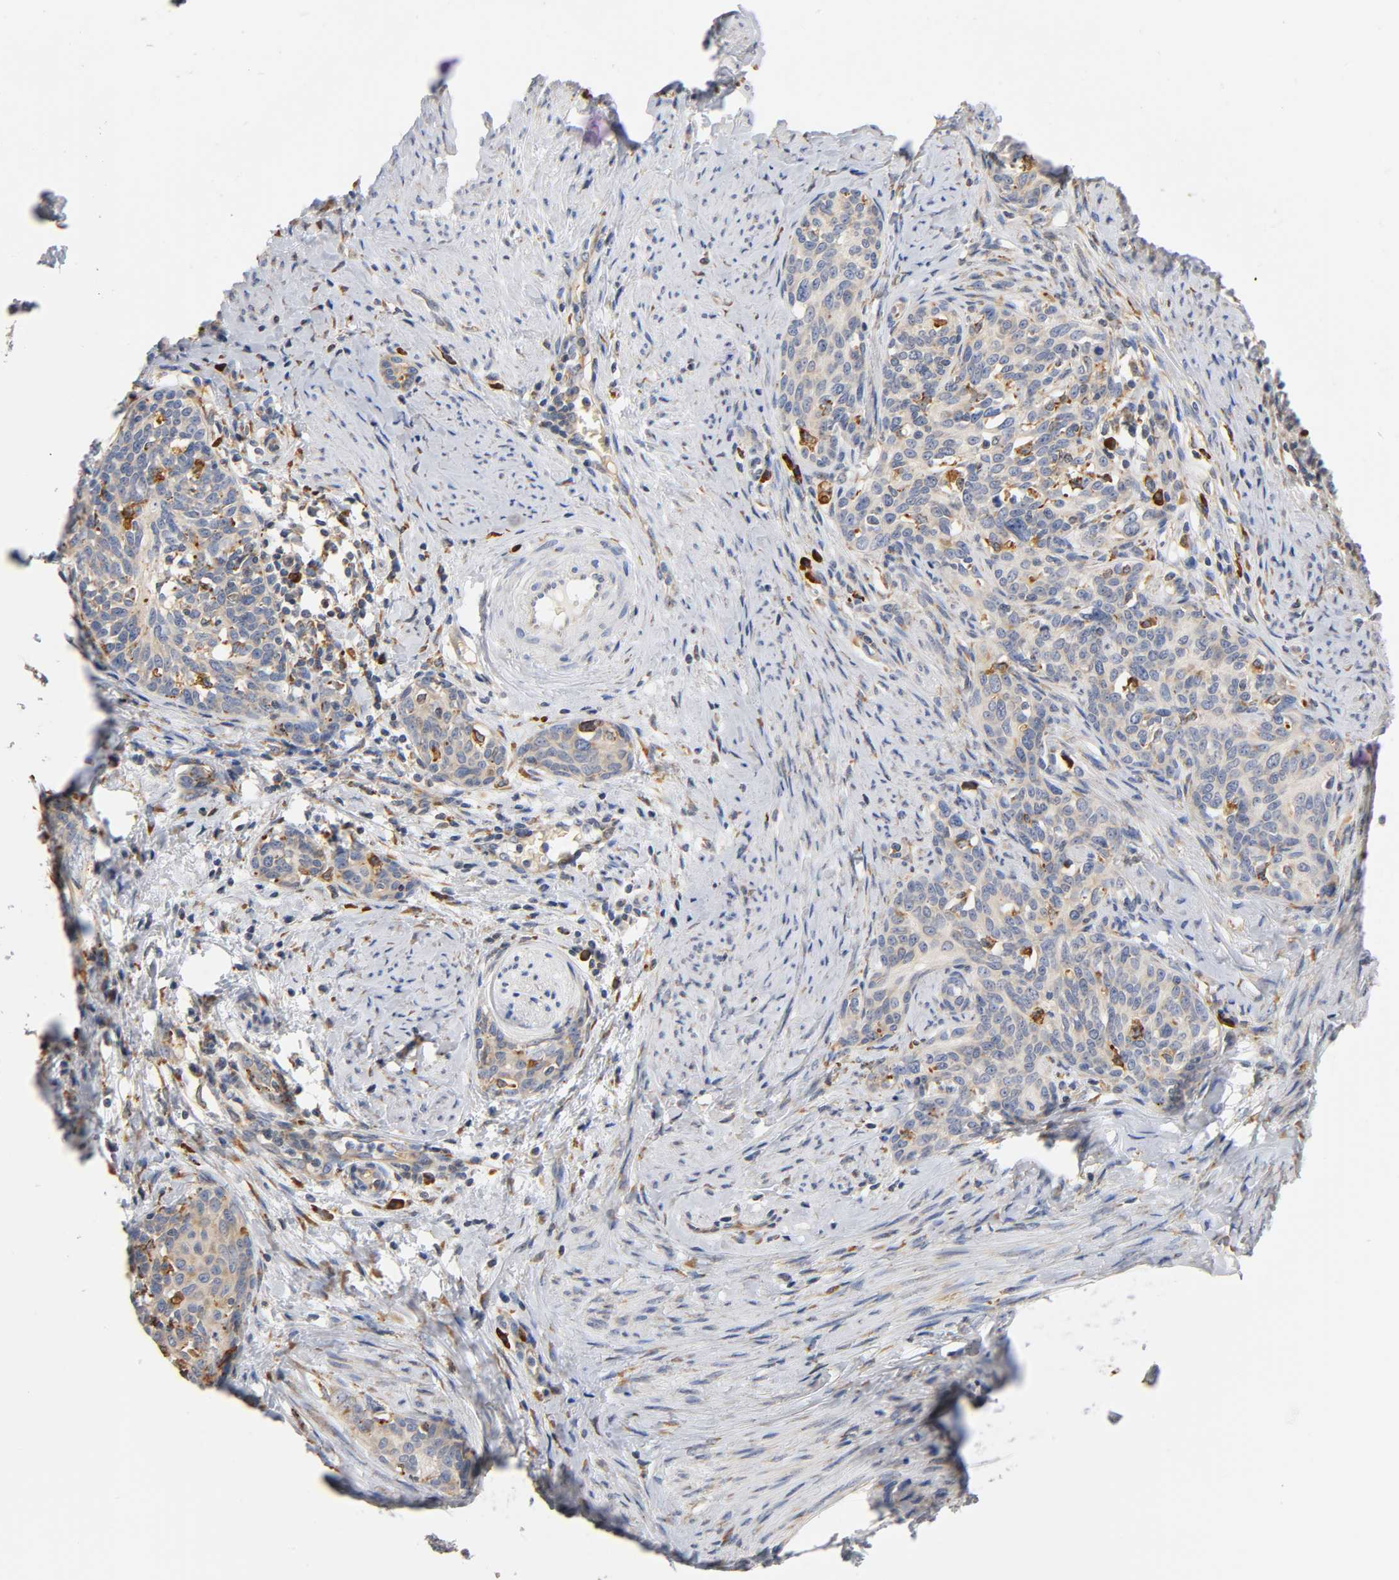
{"staining": {"intensity": "weak", "quantity": ">75%", "location": "cytoplasmic/membranous"}, "tissue": "cervical cancer", "cell_type": "Tumor cells", "image_type": "cancer", "snomed": [{"axis": "morphology", "description": "Squamous cell carcinoma, NOS"}, {"axis": "morphology", "description": "Adenocarcinoma, NOS"}, {"axis": "topography", "description": "Cervix"}], "caption": "DAB immunohistochemical staining of human squamous cell carcinoma (cervical) demonstrates weak cytoplasmic/membranous protein expression in about >75% of tumor cells.", "gene": "UCKL1", "patient": {"sex": "female", "age": 52}}